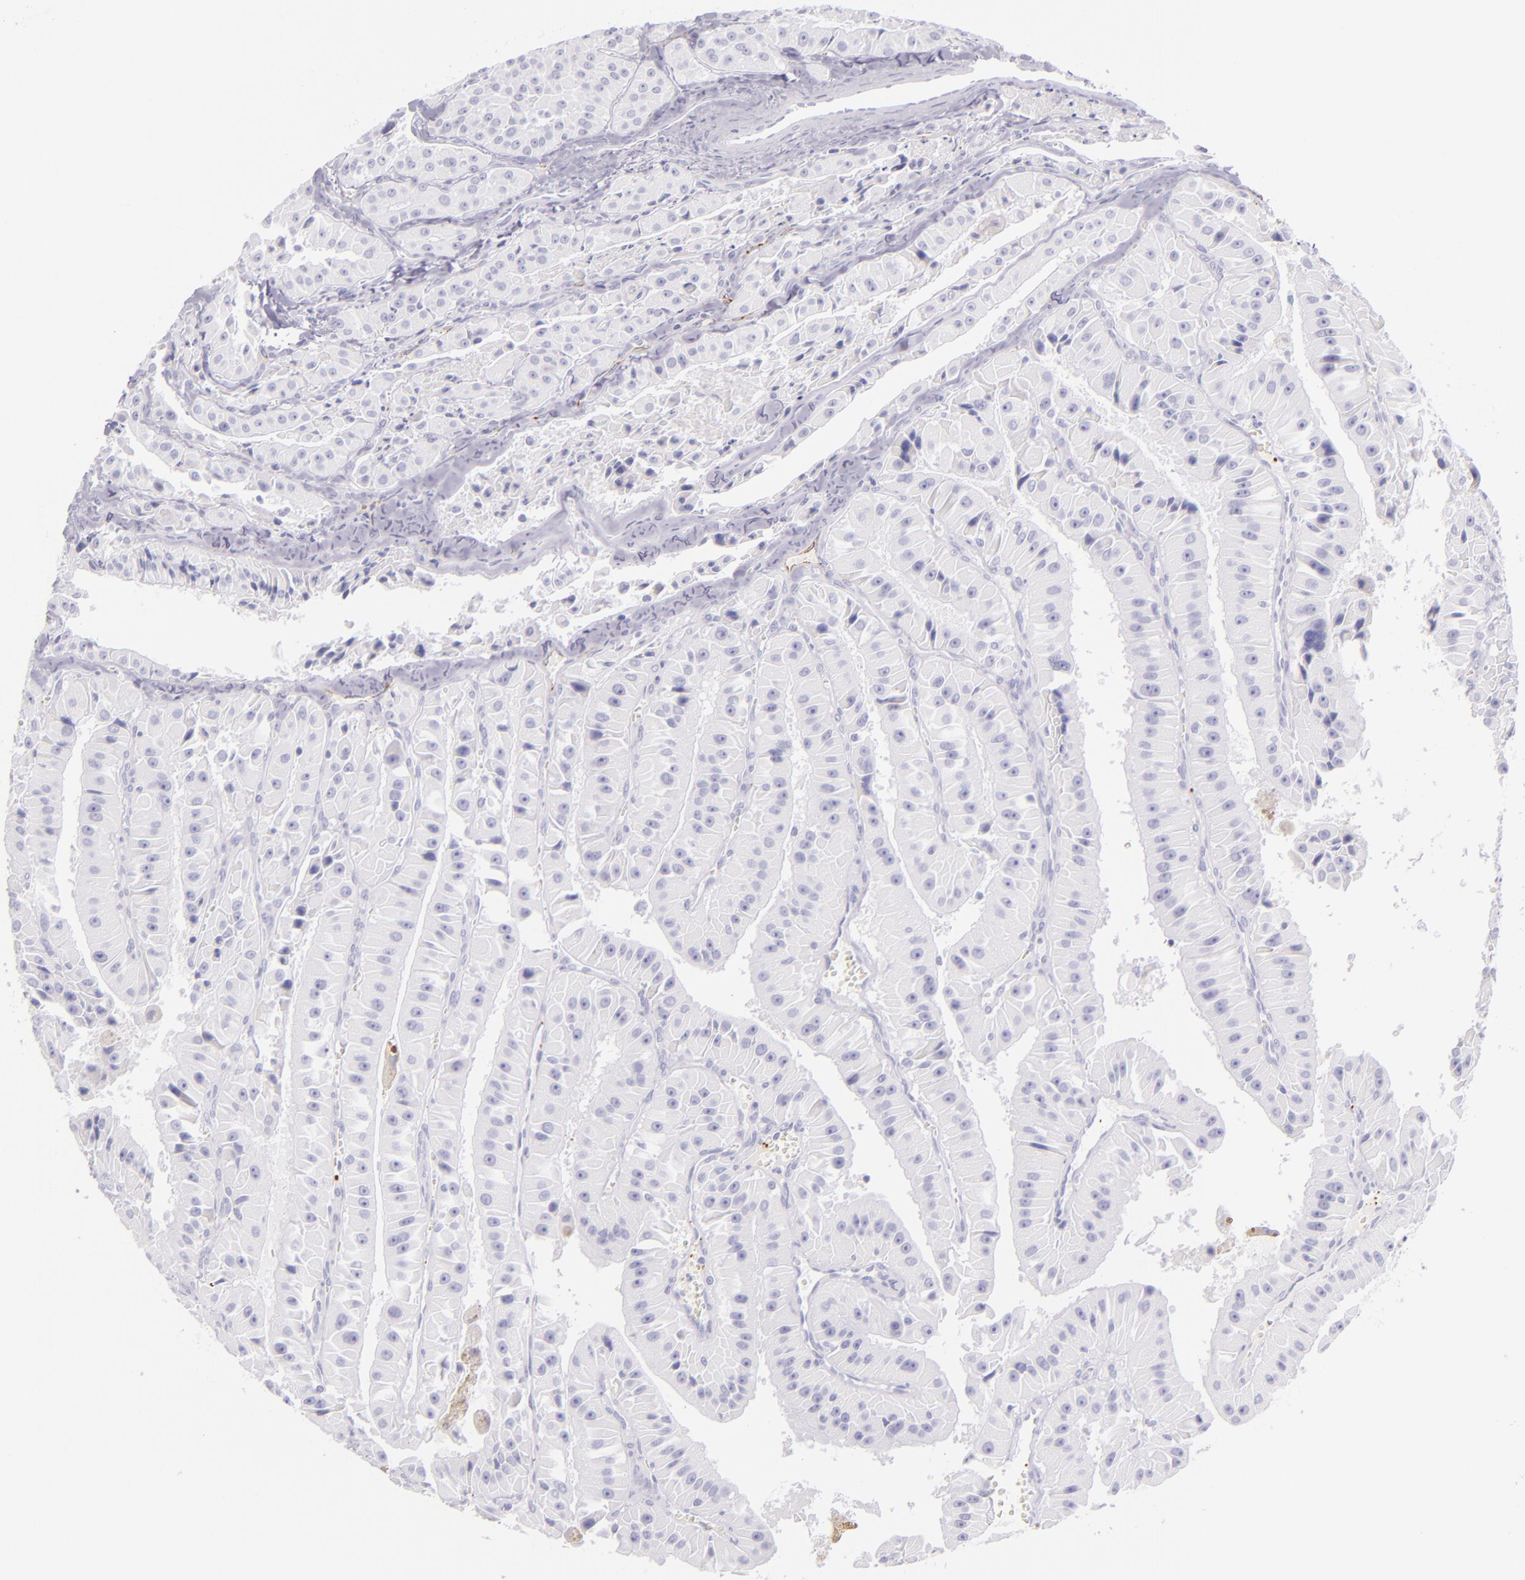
{"staining": {"intensity": "negative", "quantity": "none", "location": "none"}, "tissue": "thyroid cancer", "cell_type": "Tumor cells", "image_type": "cancer", "snomed": [{"axis": "morphology", "description": "Carcinoma, NOS"}, {"axis": "topography", "description": "Thyroid gland"}], "caption": "DAB (3,3'-diaminobenzidine) immunohistochemical staining of human carcinoma (thyroid) shows no significant staining in tumor cells. (DAB immunohistochemistry visualized using brightfield microscopy, high magnification).", "gene": "SELP", "patient": {"sex": "male", "age": 76}}